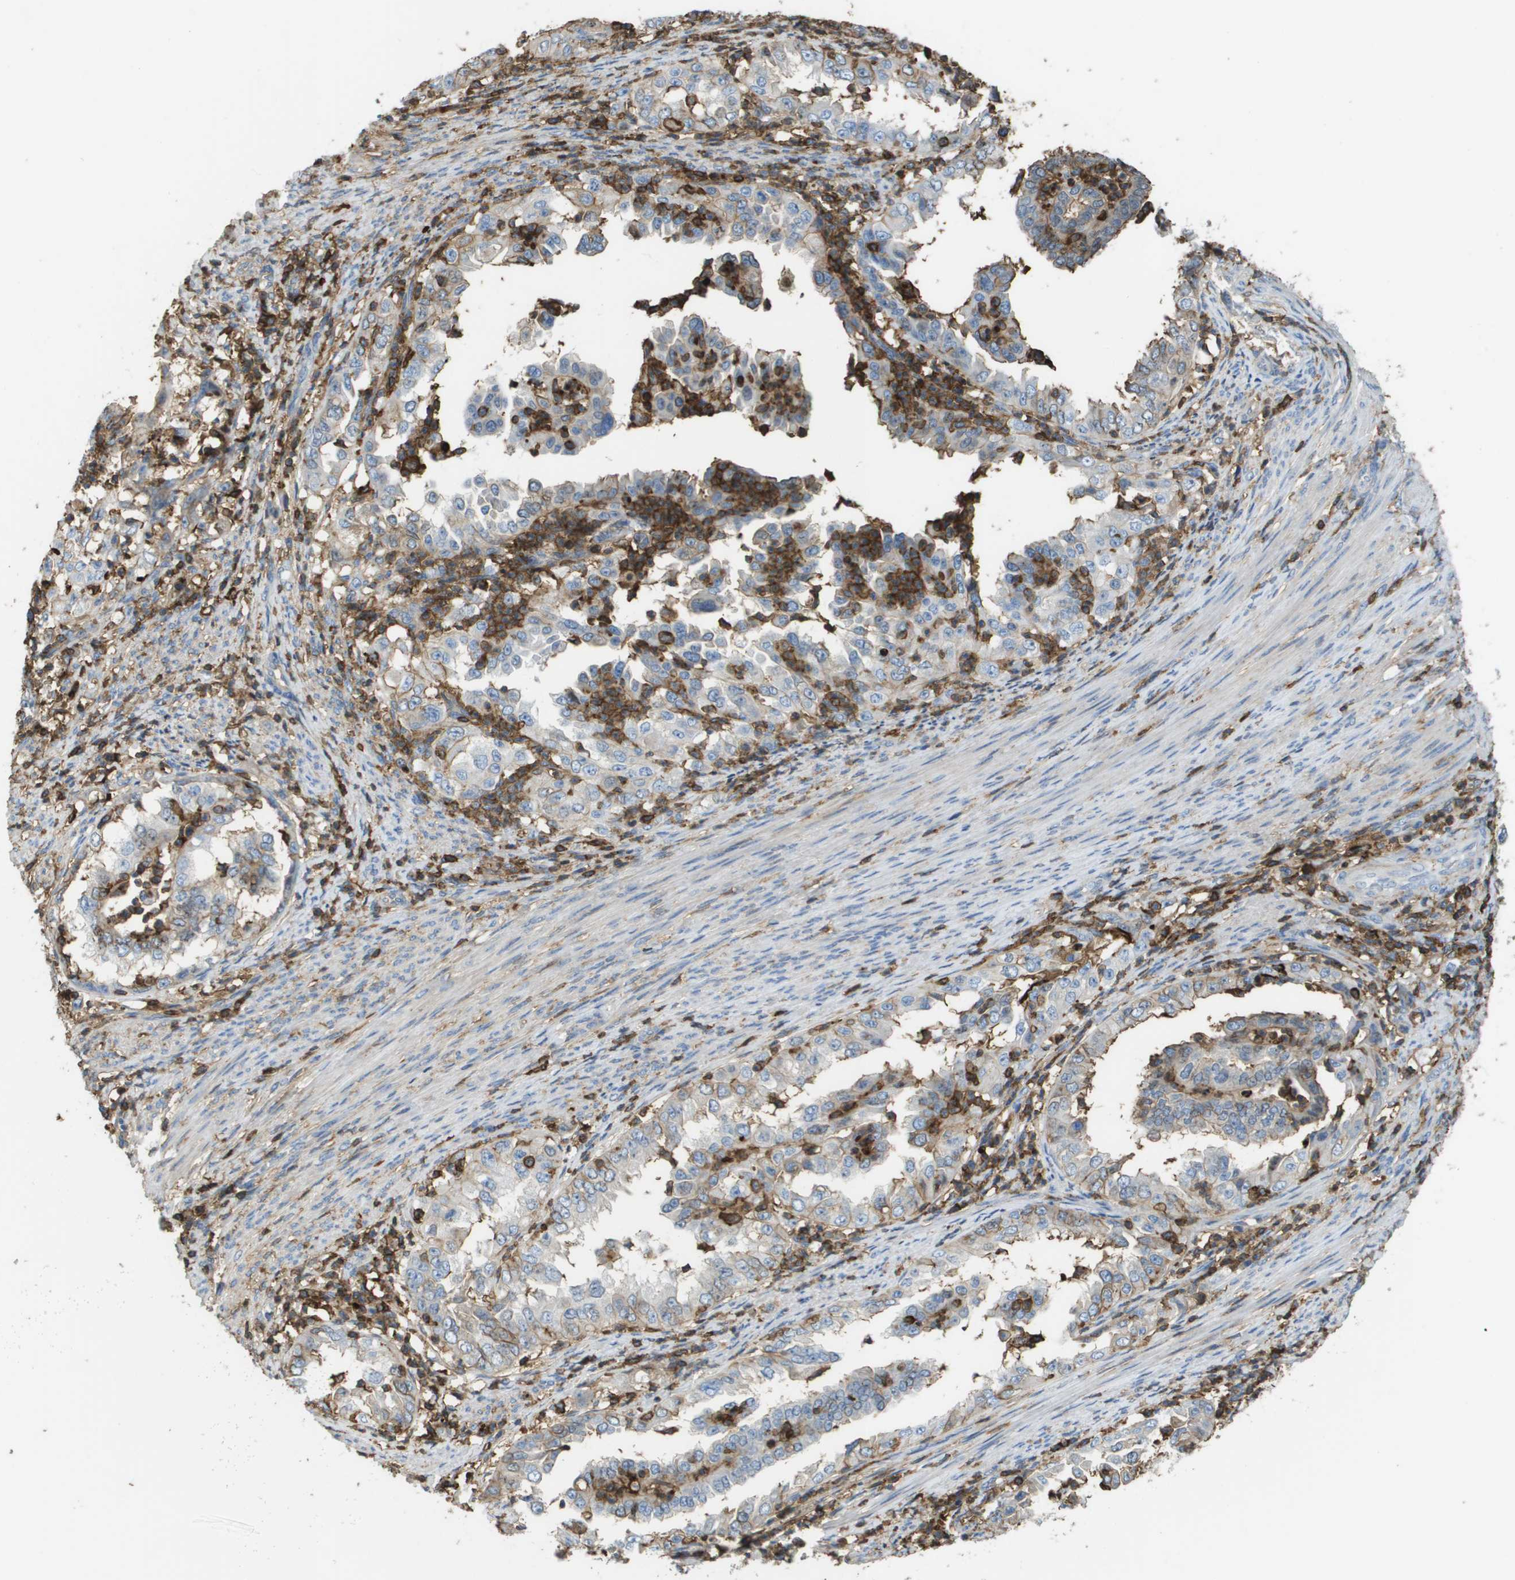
{"staining": {"intensity": "negative", "quantity": "none", "location": "none"}, "tissue": "endometrial cancer", "cell_type": "Tumor cells", "image_type": "cancer", "snomed": [{"axis": "morphology", "description": "Adenocarcinoma, NOS"}, {"axis": "topography", "description": "Endometrium"}], "caption": "Immunohistochemistry of human adenocarcinoma (endometrial) exhibits no expression in tumor cells. Brightfield microscopy of immunohistochemistry (IHC) stained with DAB (3,3'-diaminobenzidine) (brown) and hematoxylin (blue), captured at high magnification.", "gene": "PASK", "patient": {"sex": "female", "age": 85}}